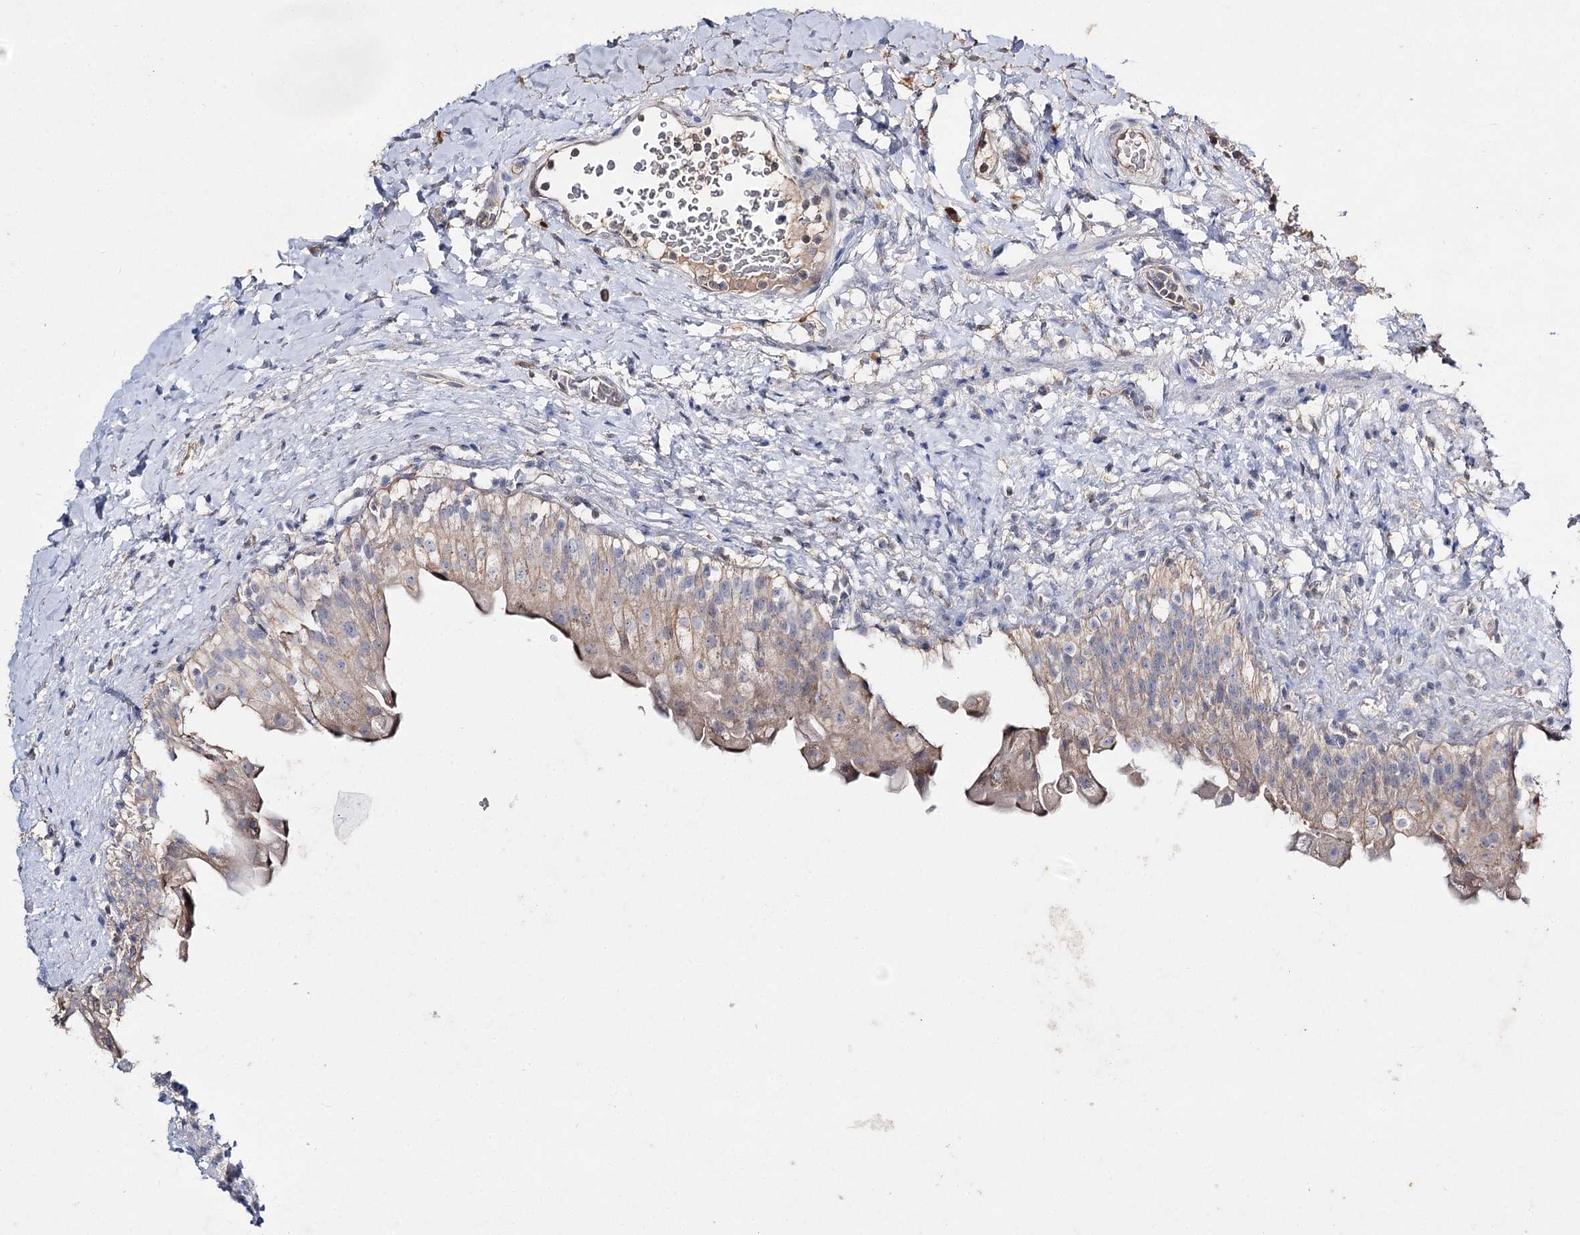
{"staining": {"intensity": "weak", "quantity": "25%-75%", "location": "cytoplasmic/membranous"}, "tissue": "urinary bladder", "cell_type": "Urothelial cells", "image_type": "normal", "snomed": [{"axis": "morphology", "description": "Normal tissue, NOS"}, {"axis": "topography", "description": "Urinary bladder"}], "caption": "The immunohistochemical stain highlights weak cytoplasmic/membranous positivity in urothelial cells of normal urinary bladder.", "gene": "IL1RAP", "patient": {"sex": "female", "age": 27}}